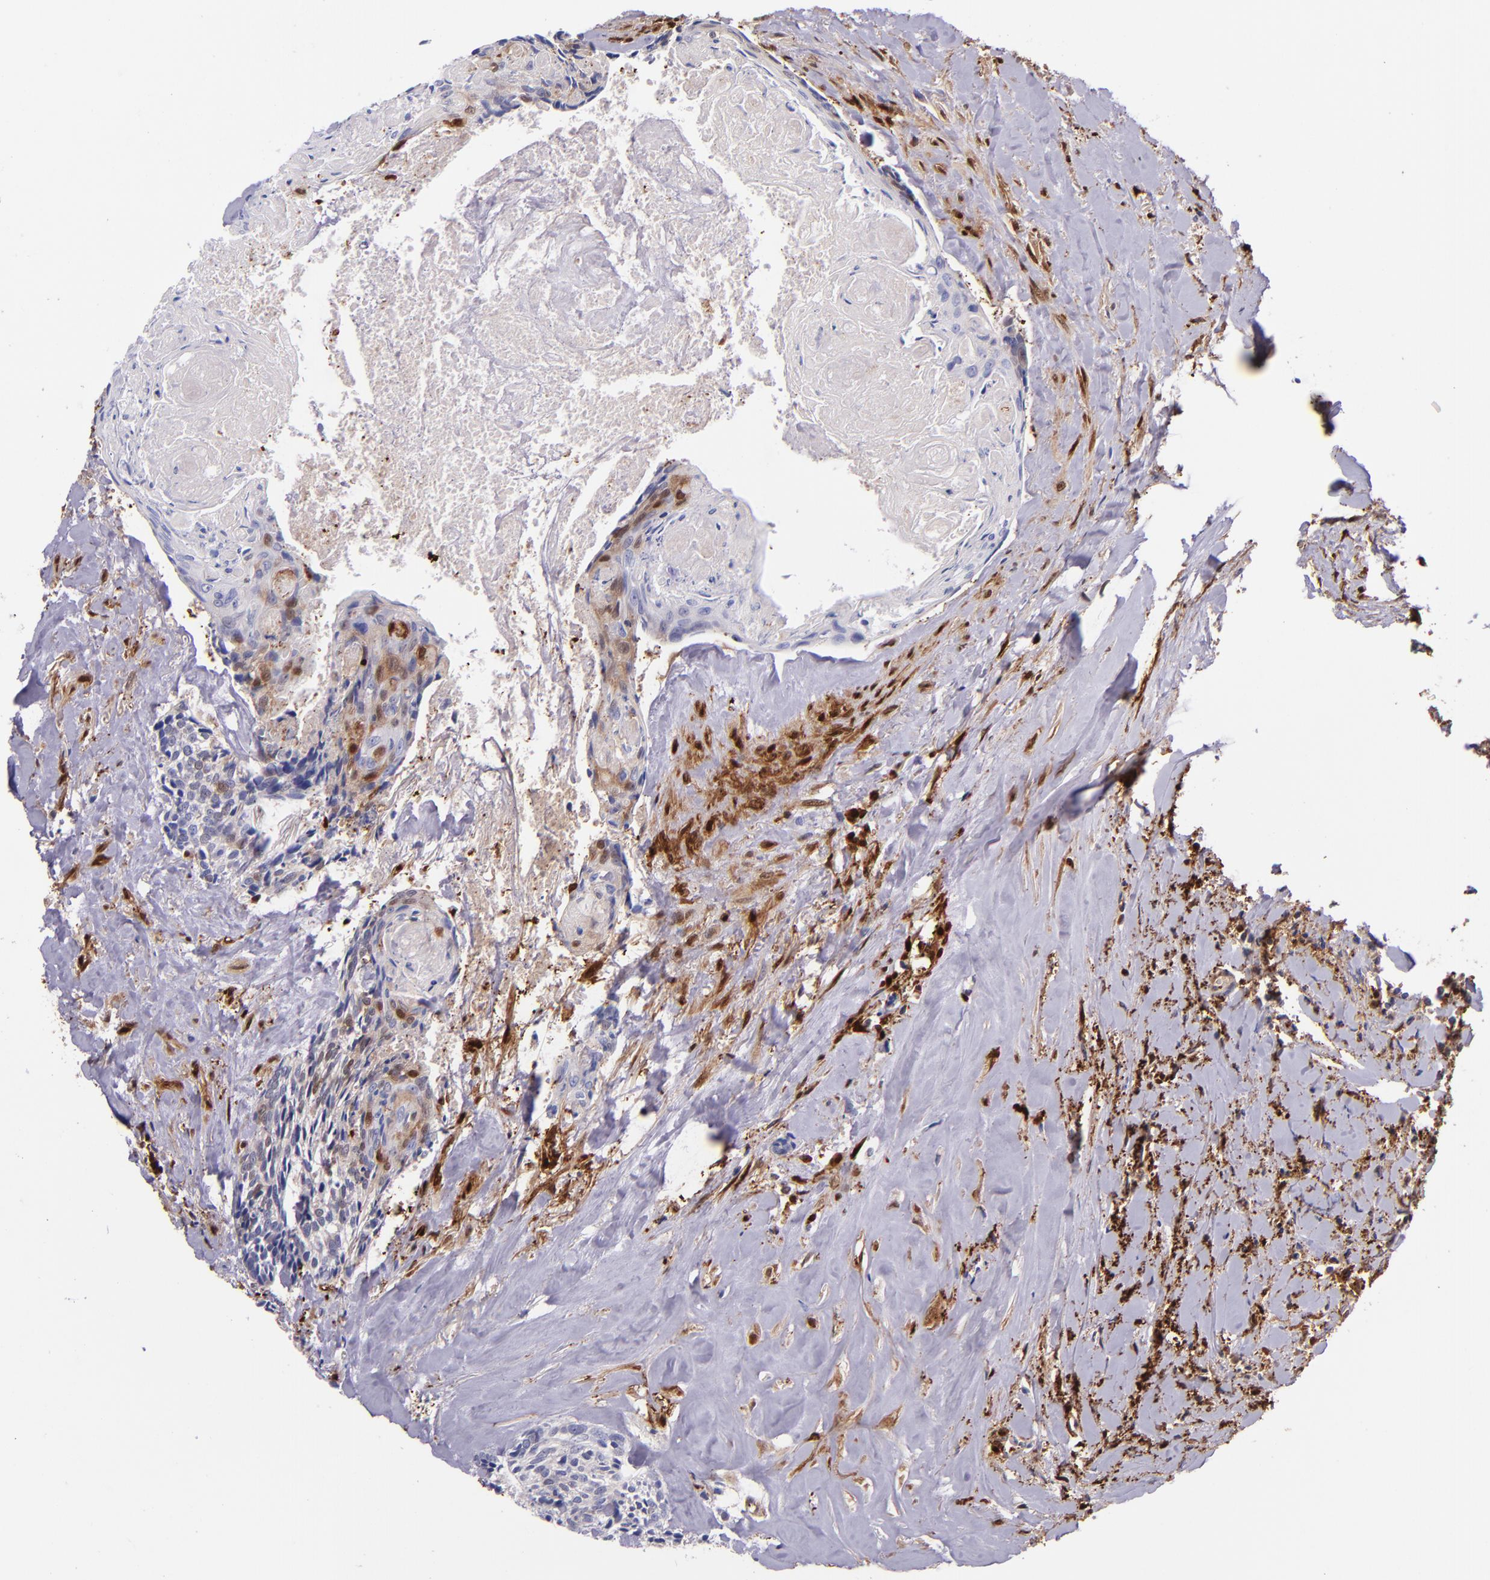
{"staining": {"intensity": "moderate", "quantity": ">75%", "location": "cytoplasmic/membranous"}, "tissue": "head and neck cancer", "cell_type": "Tumor cells", "image_type": "cancer", "snomed": [{"axis": "morphology", "description": "Squamous cell carcinoma, NOS"}, {"axis": "topography", "description": "Salivary gland"}, {"axis": "topography", "description": "Head-Neck"}], "caption": "Head and neck cancer (squamous cell carcinoma) tissue shows moderate cytoplasmic/membranous positivity in approximately >75% of tumor cells, visualized by immunohistochemistry. (IHC, brightfield microscopy, high magnification).", "gene": "LGALS1", "patient": {"sex": "male", "age": 70}}